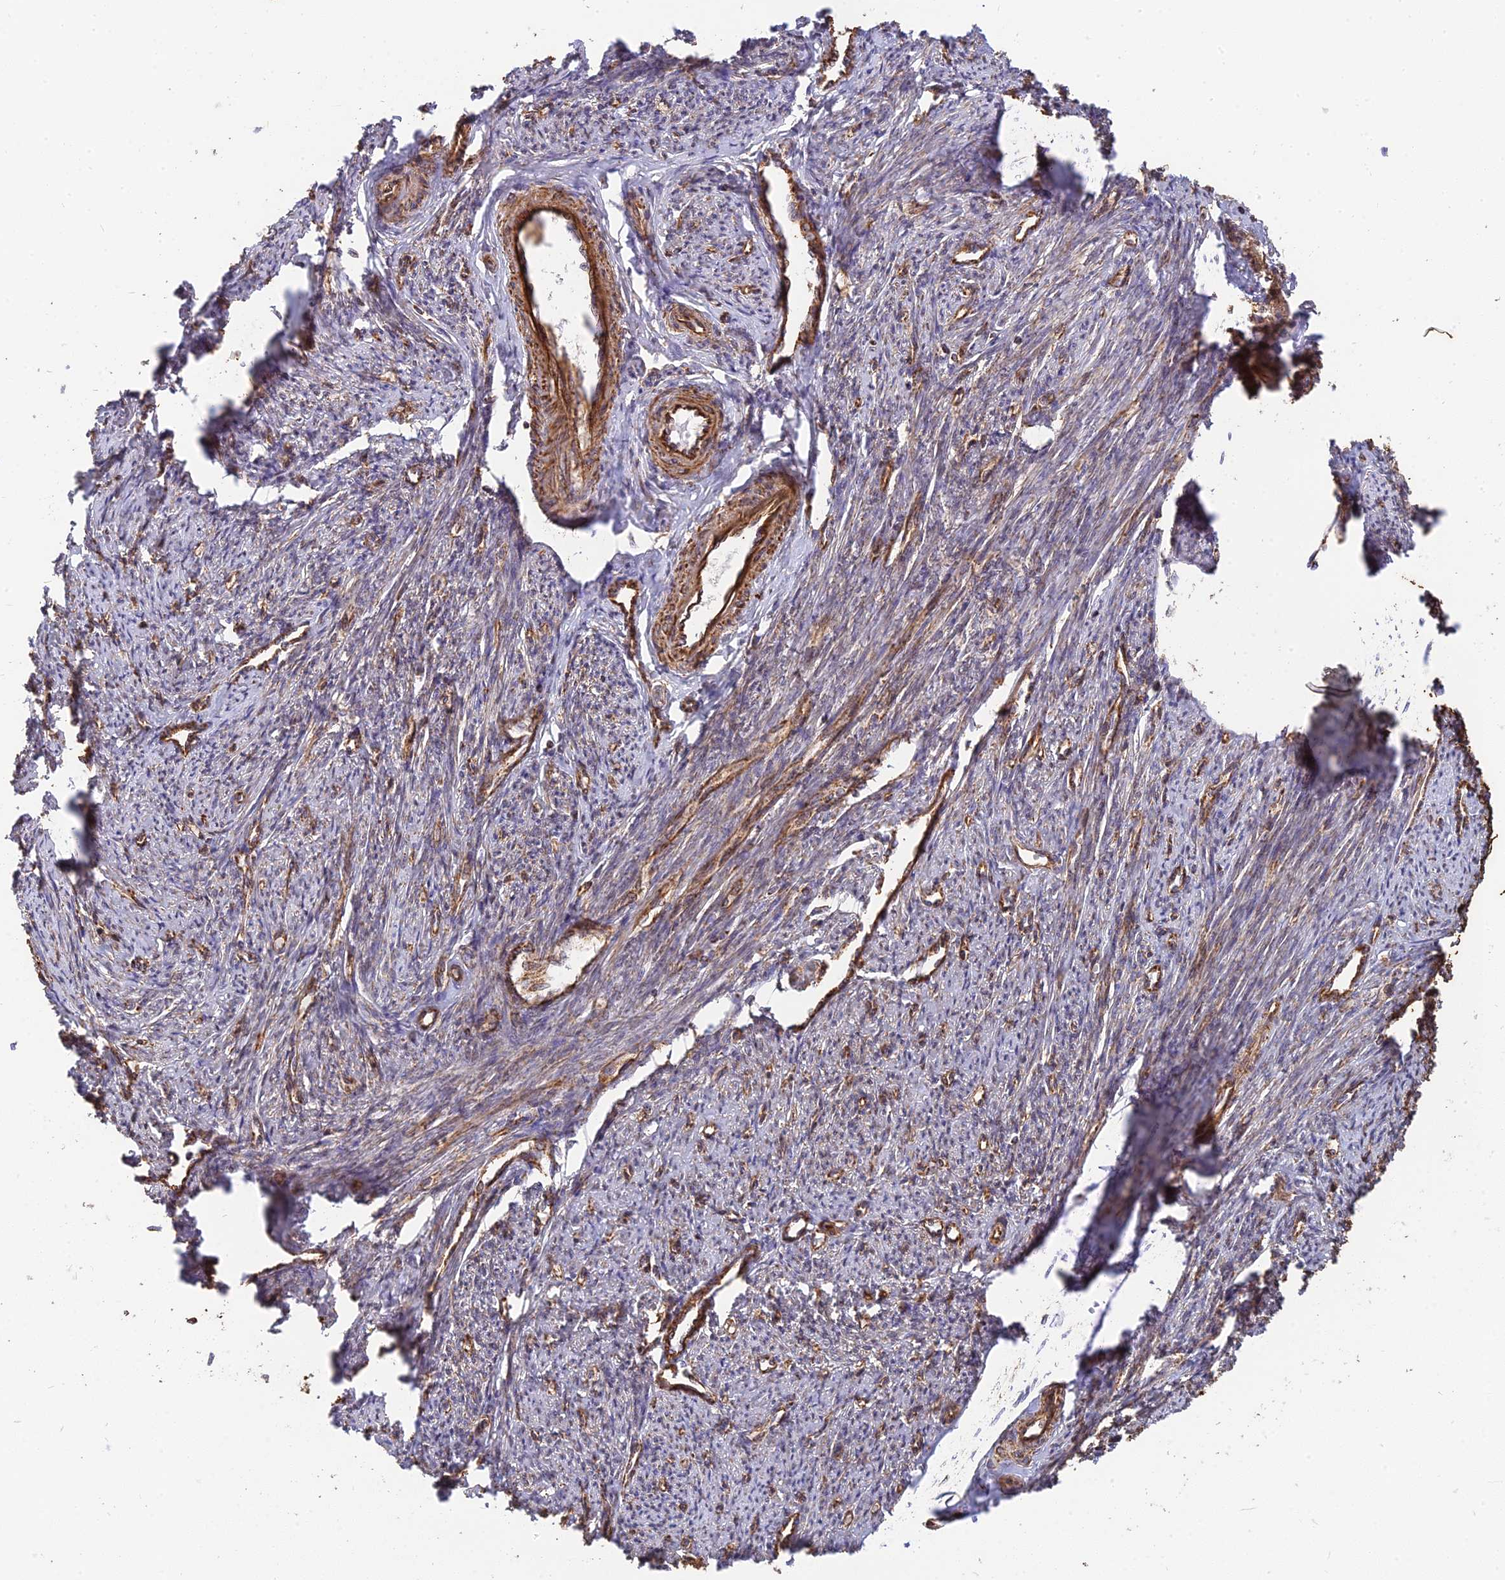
{"staining": {"intensity": "strong", "quantity": "25%-75%", "location": "cytoplasmic/membranous"}, "tissue": "smooth muscle", "cell_type": "Smooth muscle cells", "image_type": "normal", "snomed": [{"axis": "morphology", "description": "Normal tissue, NOS"}, {"axis": "topography", "description": "Smooth muscle"}, {"axis": "topography", "description": "Uterus"}], "caption": "Smooth muscle cells demonstrate strong cytoplasmic/membranous expression in about 25%-75% of cells in normal smooth muscle. (Stains: DAB in brown, nuclei in blue, Microscopy: brightfield microscopy at high magnification).", "gene": "DSTYK", "patient": {"sex": "female", "age": 59}}